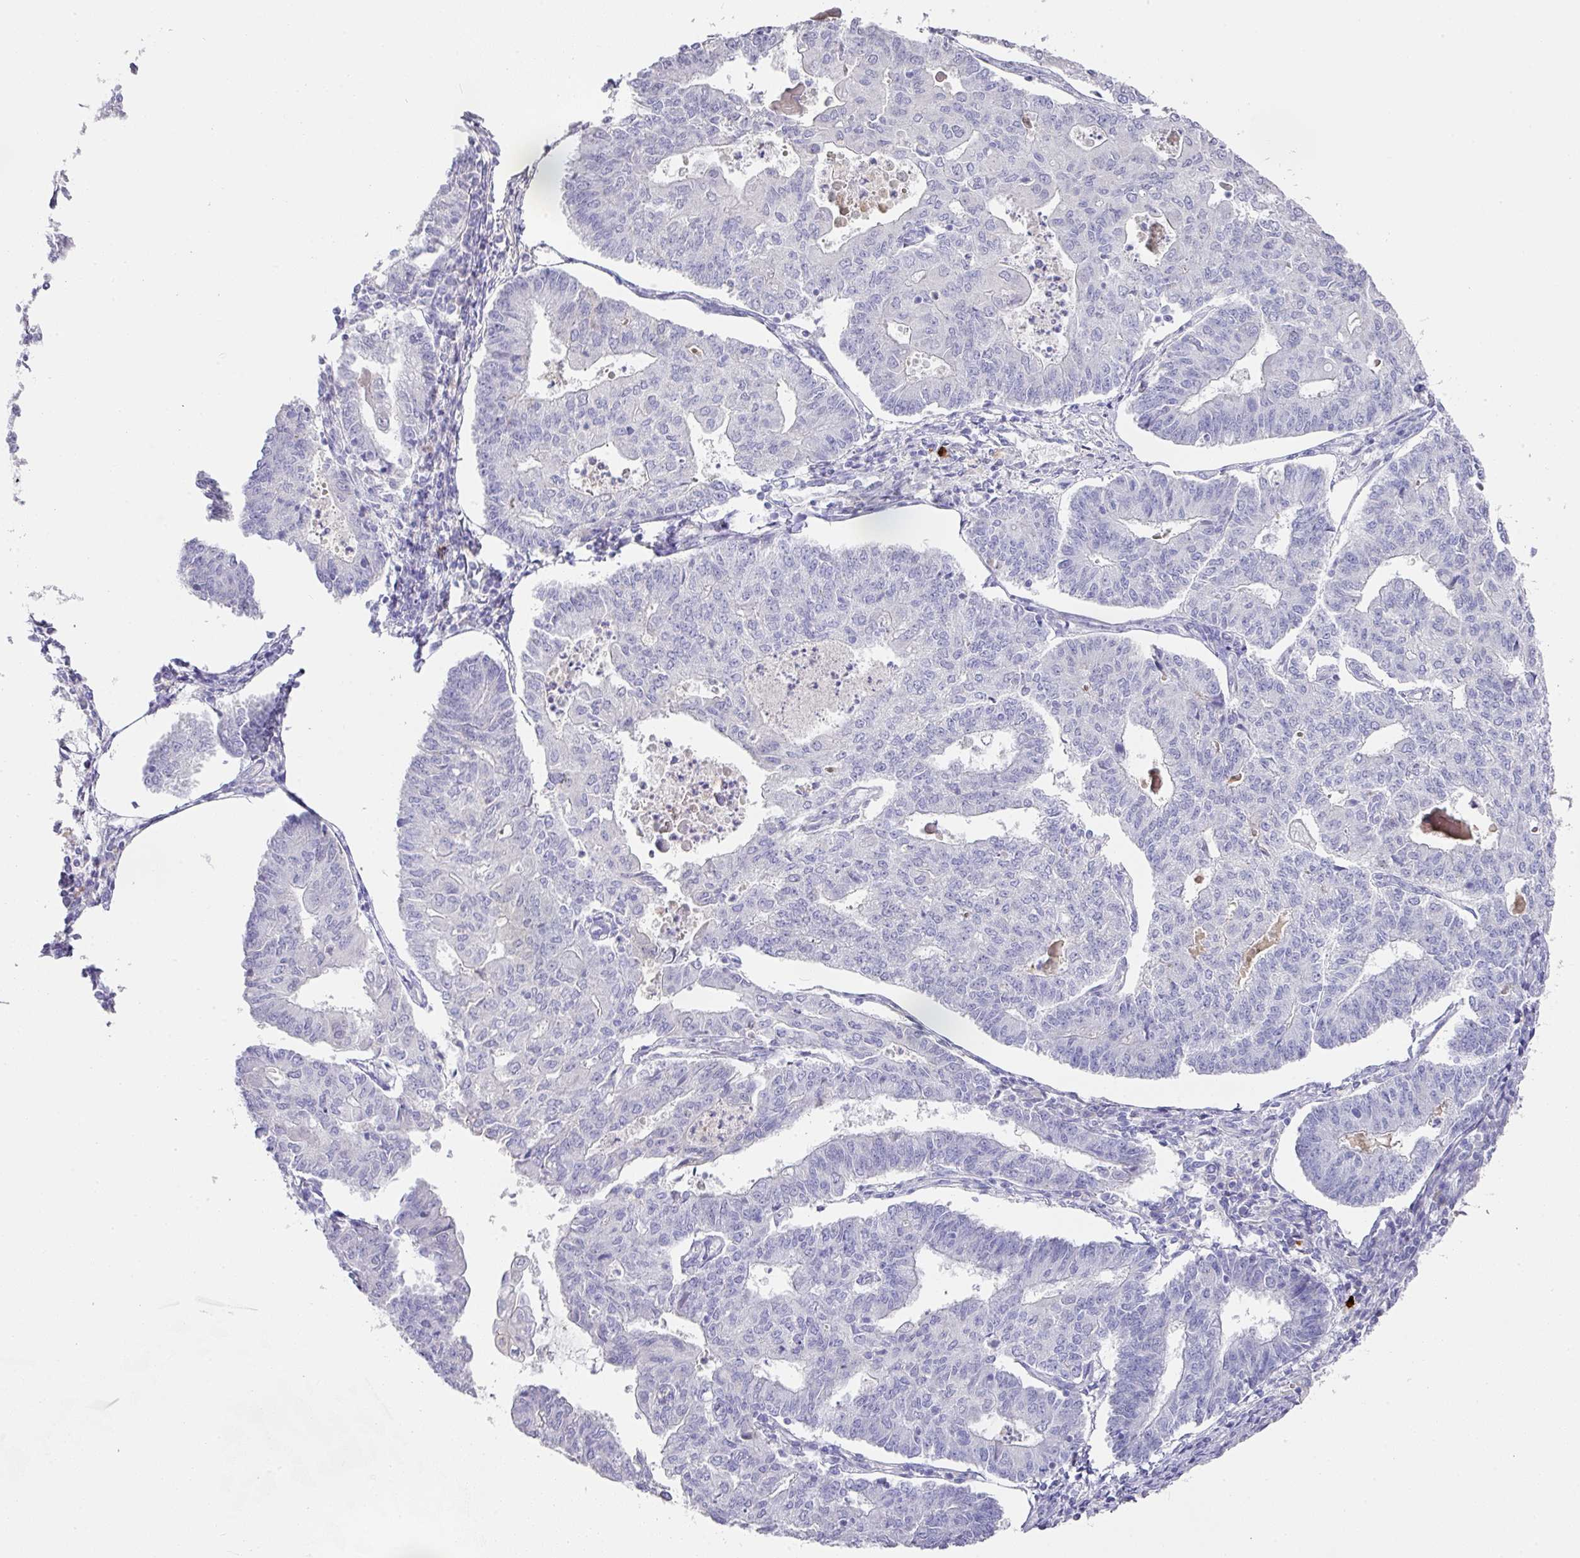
{"staining": {"intensity": "negative", "quantity": "none", "location": "none"}, "tissue": "endometrial cancer", "cell_type": "Tumor cells", "image_type": "cancer", "snomed": [{"axis": "morphology", "description": "Adenocarcinoma, NOS"}, {"axis": "topography", "description": "Endometrium"}], "caption": "Tumor cells are negative for protein expression in human endometrial cancer (adenocarcinoma).", "gene": "TARM1", "patient": {"sex": "female", "age": 56}}